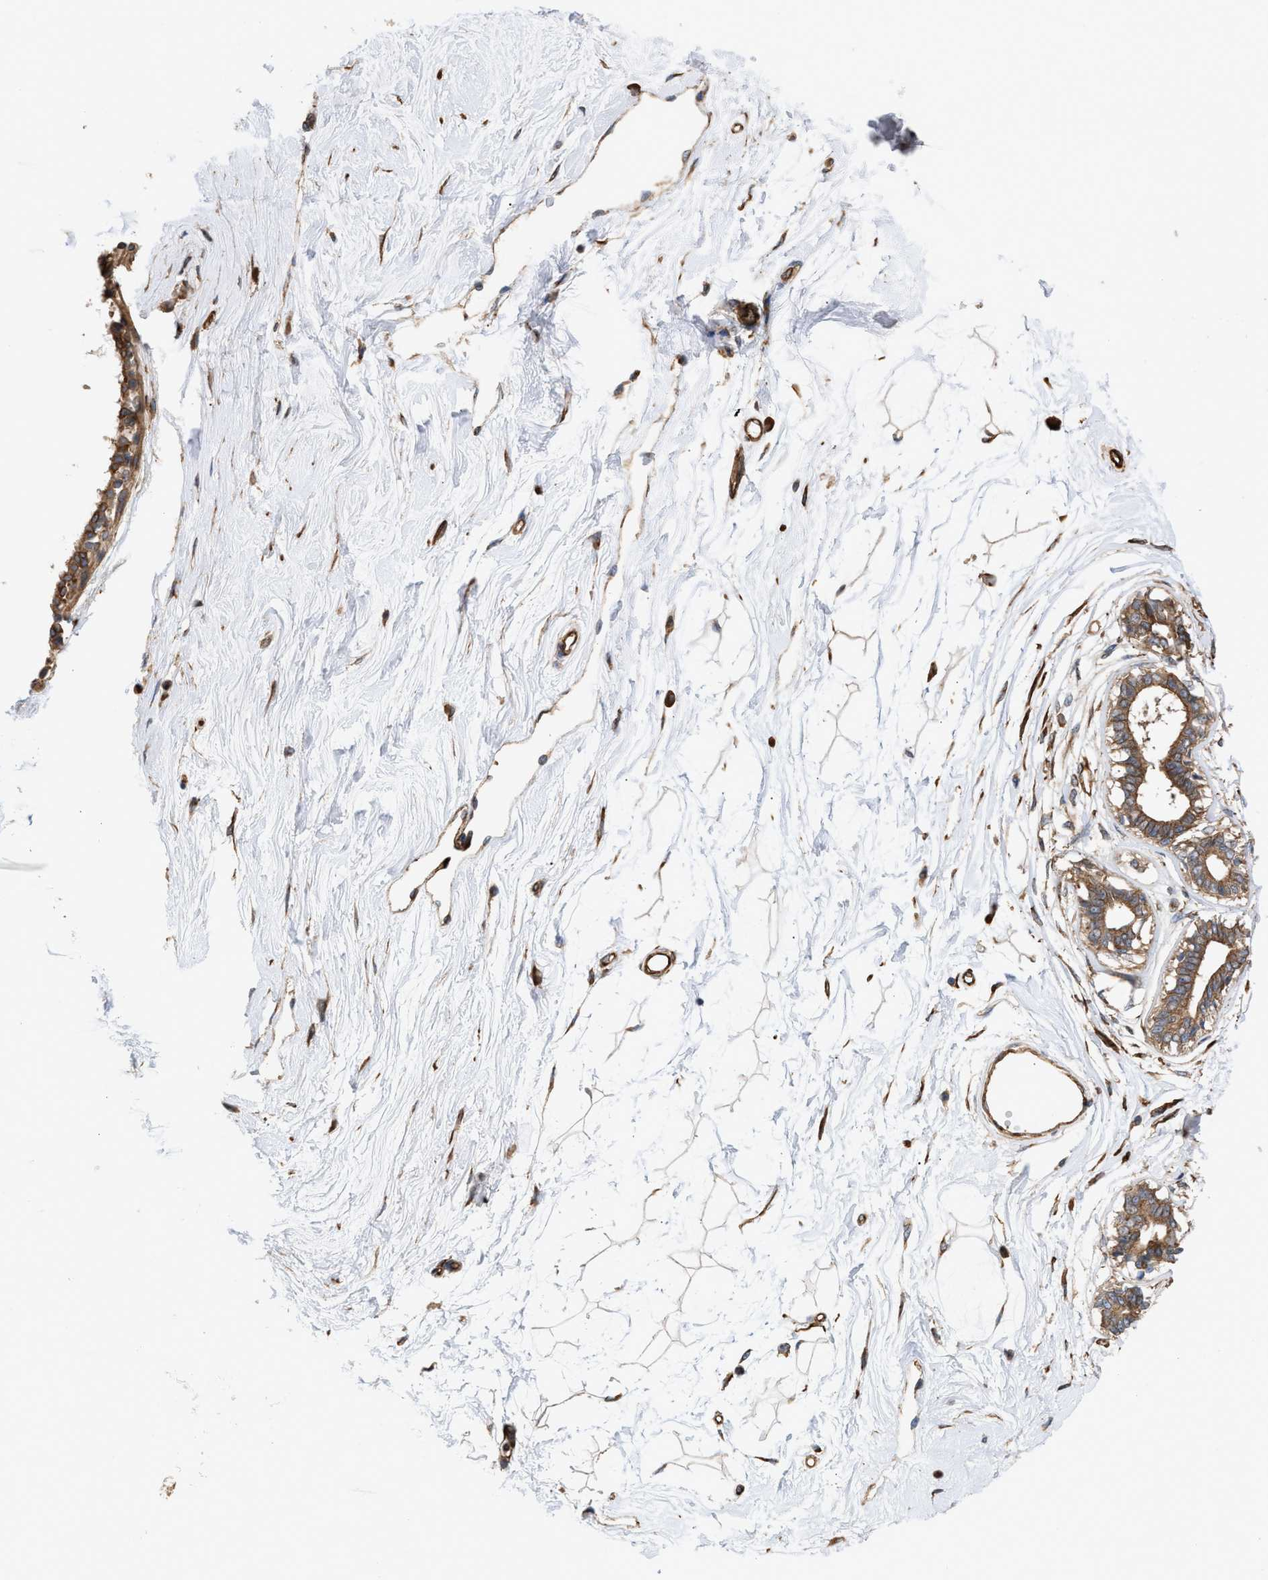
{"staining": {"intensity": "weak", "quantity": ">75%", "location": "cytoplasmic/membranous"}, "tissue": "breast", "cell_type": "Adipocytes", "image_type": "normal", "snomed": [{"axis": "morphology", "description": "Normal tissue, NOS"}, {"axis": "topography", "description": "Breast"}], "caption": "A low amount of weak cytoplasmic/membranous expression is identified in about >75% of adipocytes in benign breast.", "gene": "EPS15L1", "patient": {"sex": "female", "age": 45}}